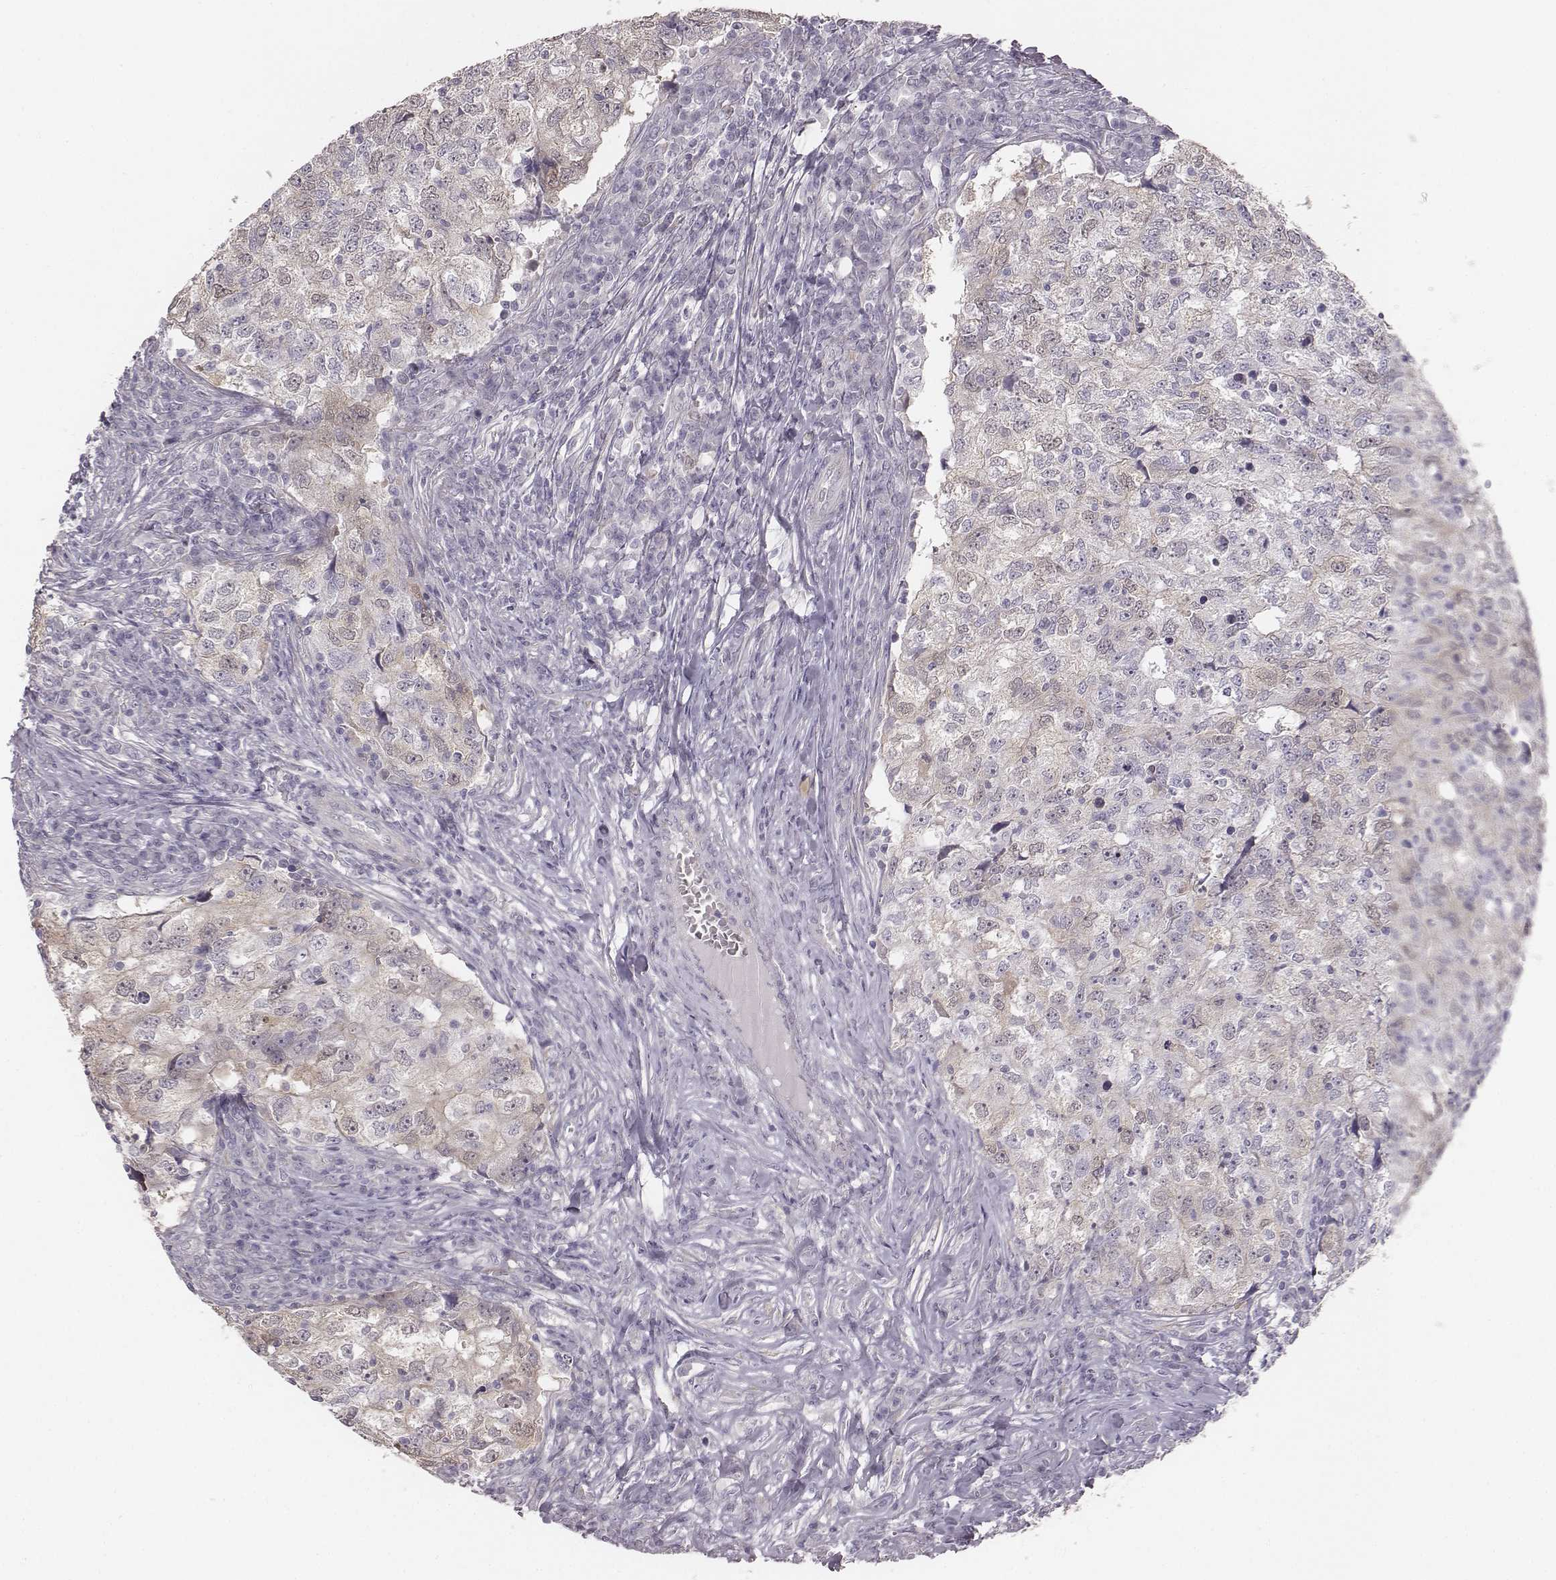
{"staining": {"intensity": "negative", "quantity": "none", "location": "none"}, "tissue": "breast cancer", "cell_type": "Tumor cells", "image_type": "cancer", "snomed": [{"axis": "morphology", "description": "Duct carcinoma"}, {"axis": "topography", "description": "Breast"}], "caption": "Micrograph shows no significant protein positivity in tumor cells of infiltrating ductal carcinoma (breast). The staining is performed using DAB (3,3'-diaminobenzidine) brown chromogen with nuclei counter-stained in using hematoxylin.", "gene": "PBK", "patient": {"sex": "female", "age": 30}}